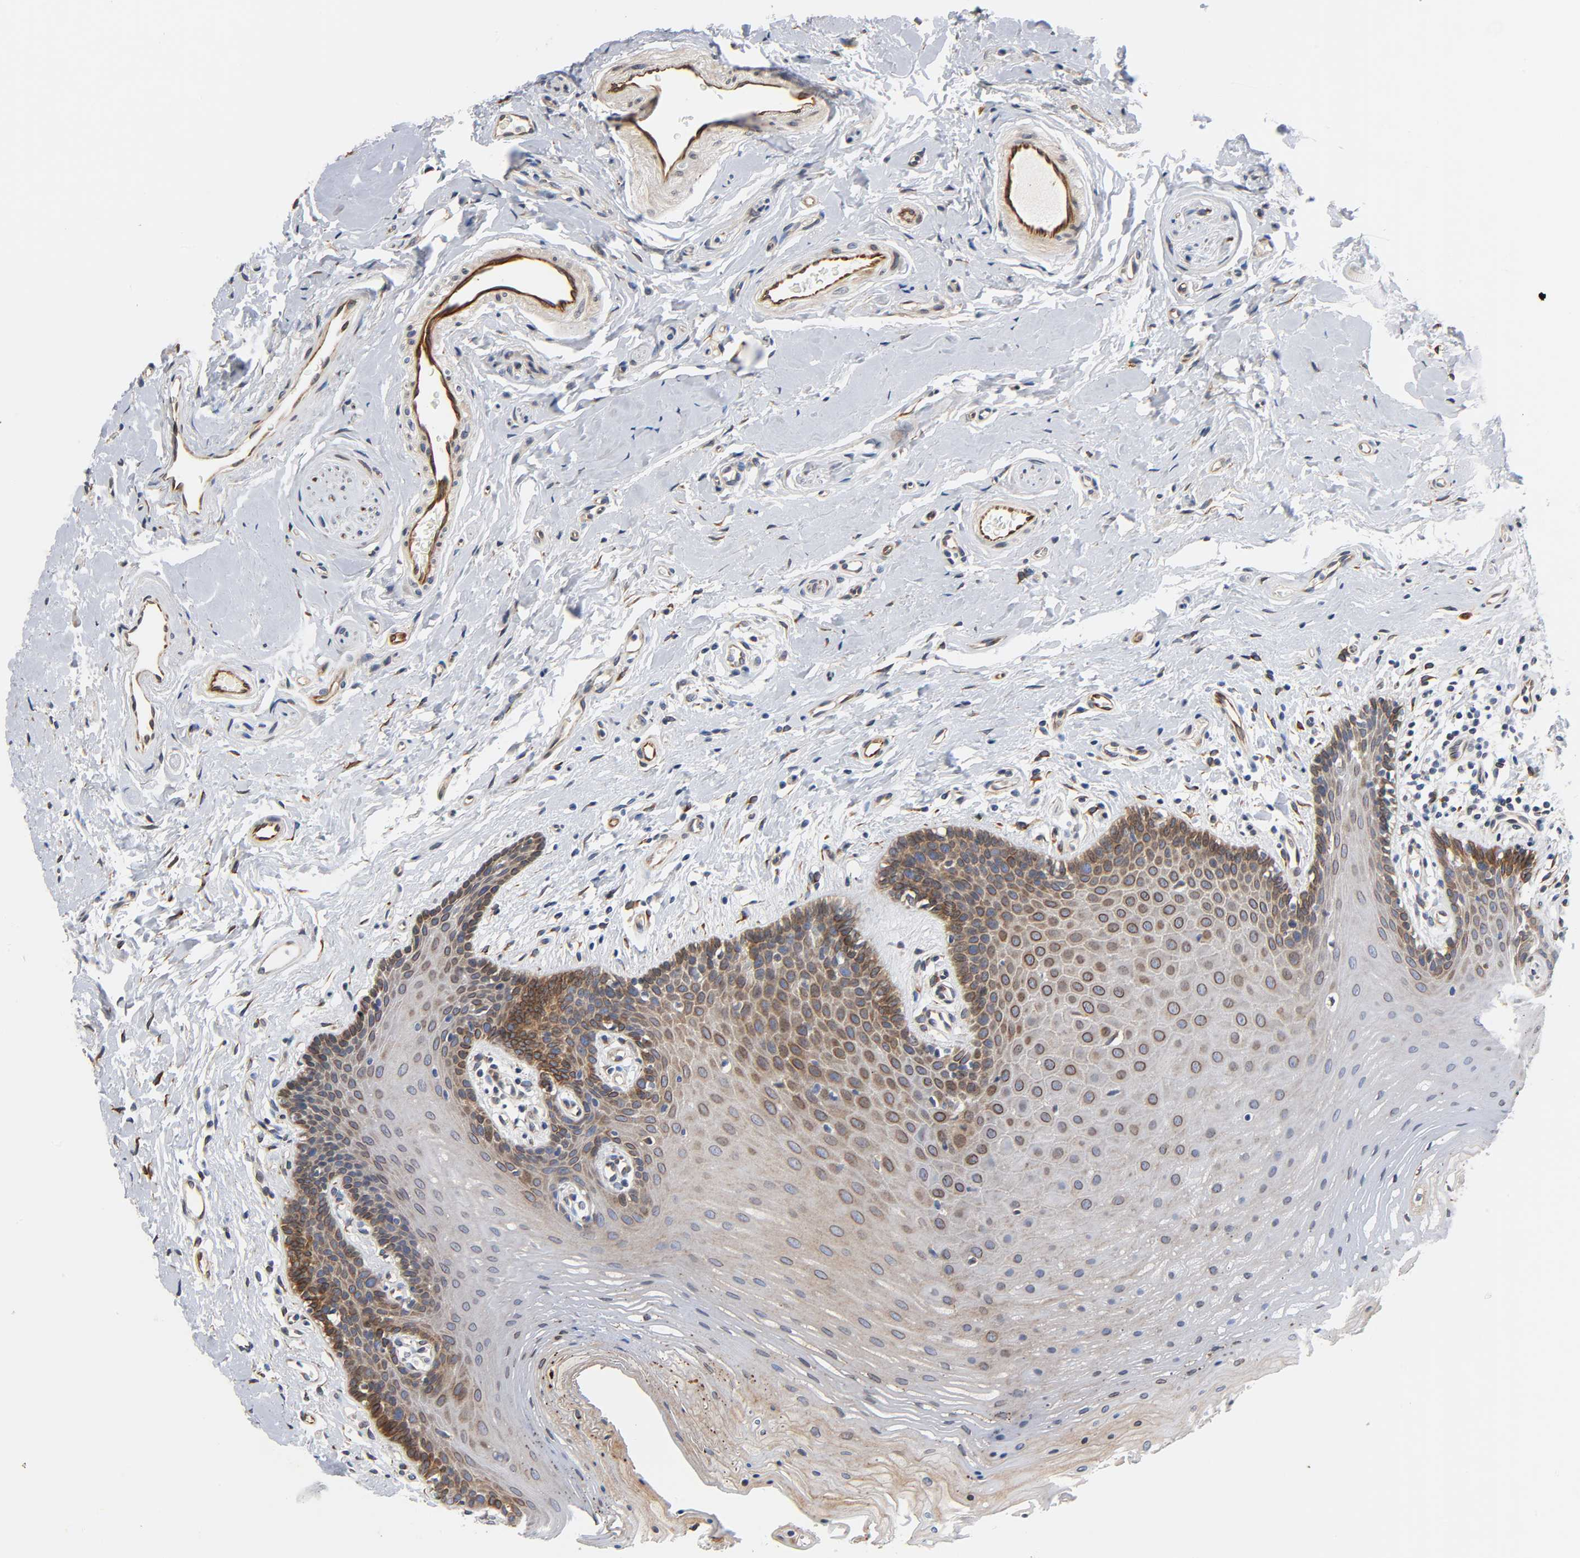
{"staining": {"intensity": "moderate", "quantity": "25%-75%", "location": "cytoplasmic/membranous"}, "tissue": "oral mucosa", "cell_type": "Squamous epithelial cells", "image_type": "normal", "snomed": [{"axis": "morphology", "description": "Normal tissue, NOS"}, {"axis": "topography", "description": "Oral tissue"}], "caption": "A brown stain shows moderate cytoplasmic/membranous expression of a protein in squamous epithelial cells of normal oral mucosa. The protein is stained brown, and the nuclei are stained in blue (DAB IHC with brightfield microscopy, high magnification).", "gene": "ASB6", "patient": {"sex": "male", "age": 62}}